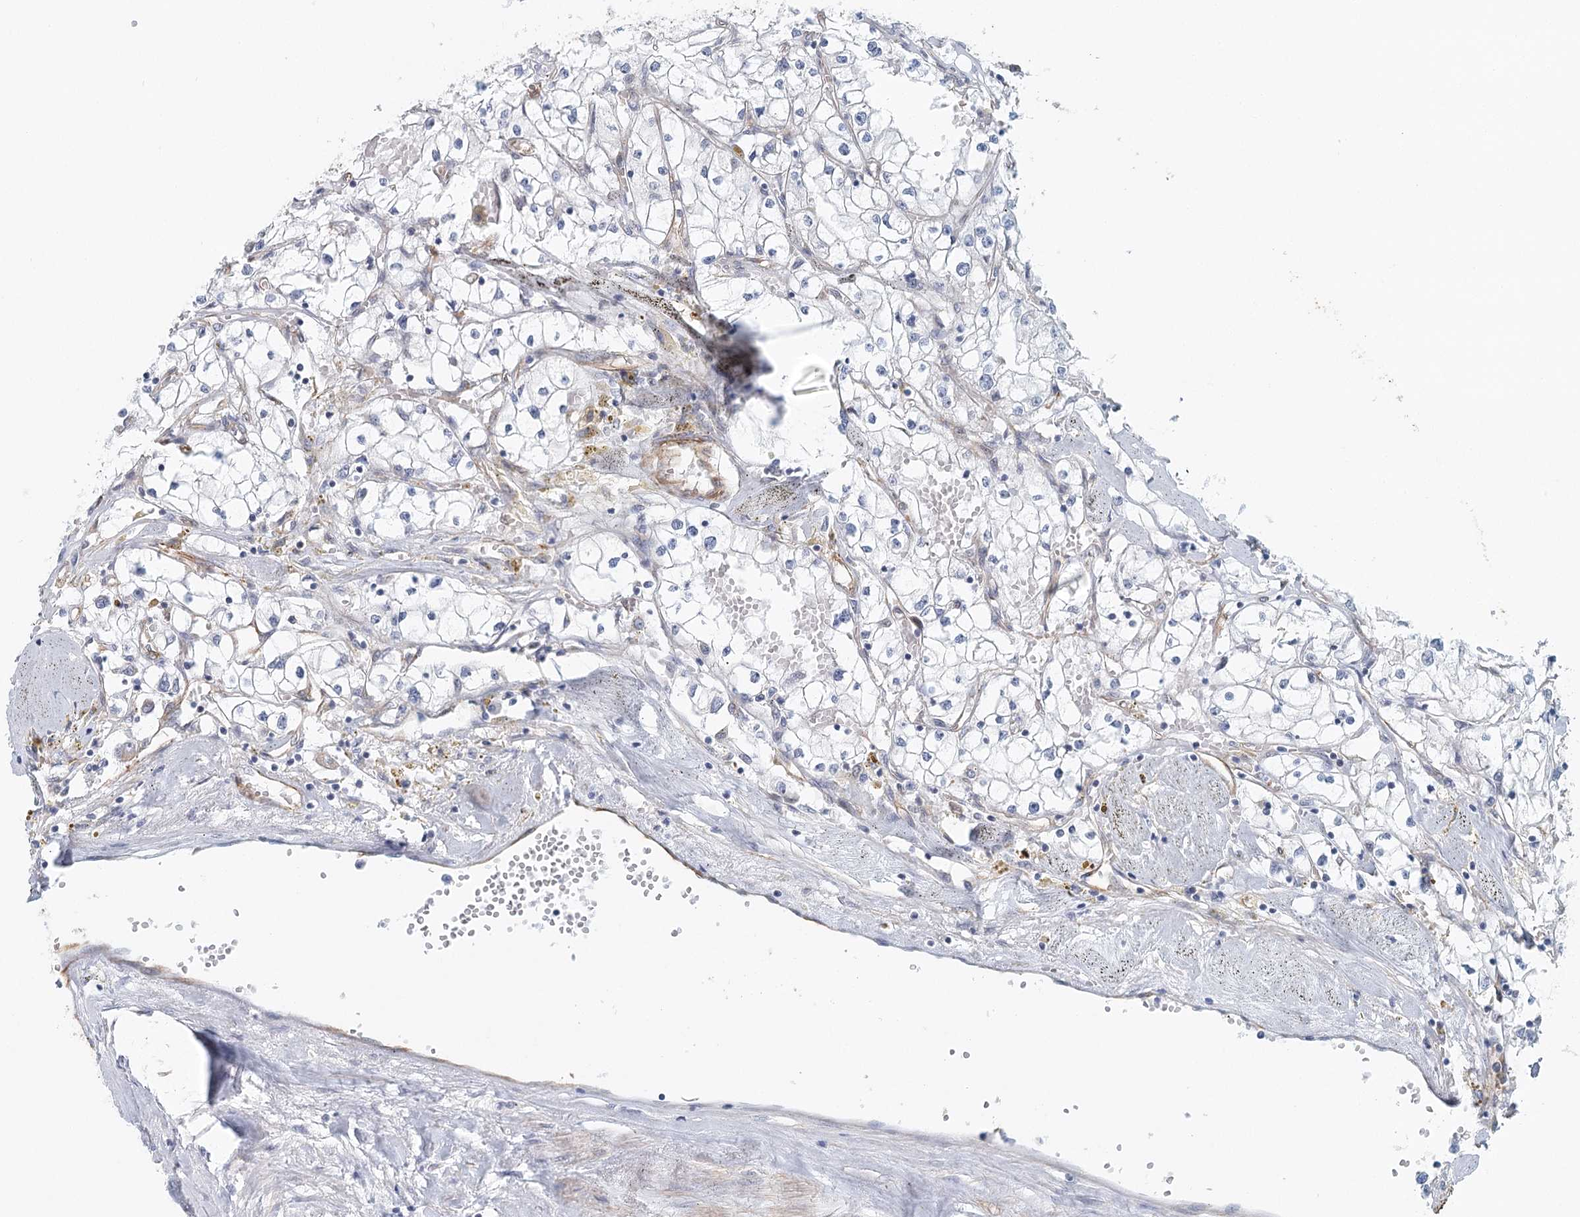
{"staining": {"intensity": "negative", "quantity": "none", "location": "none"}, "tissue": "renal cancer", "cell_type": "Tumor cells", "image_type": "cancer", "snomed": [{"axis": "morphology", "description": "Adenocarcinoma, NOS"}, {"axis": "topography", "description": "Kidney"}], "caption": "This is an immunohistochemistry (IHC) micrograph of human renal cancer (adenocarcinoma). There is no staining in tumor cells.", "gene": "SYNPO", "patient": {"sex": "male", "age": 56}}